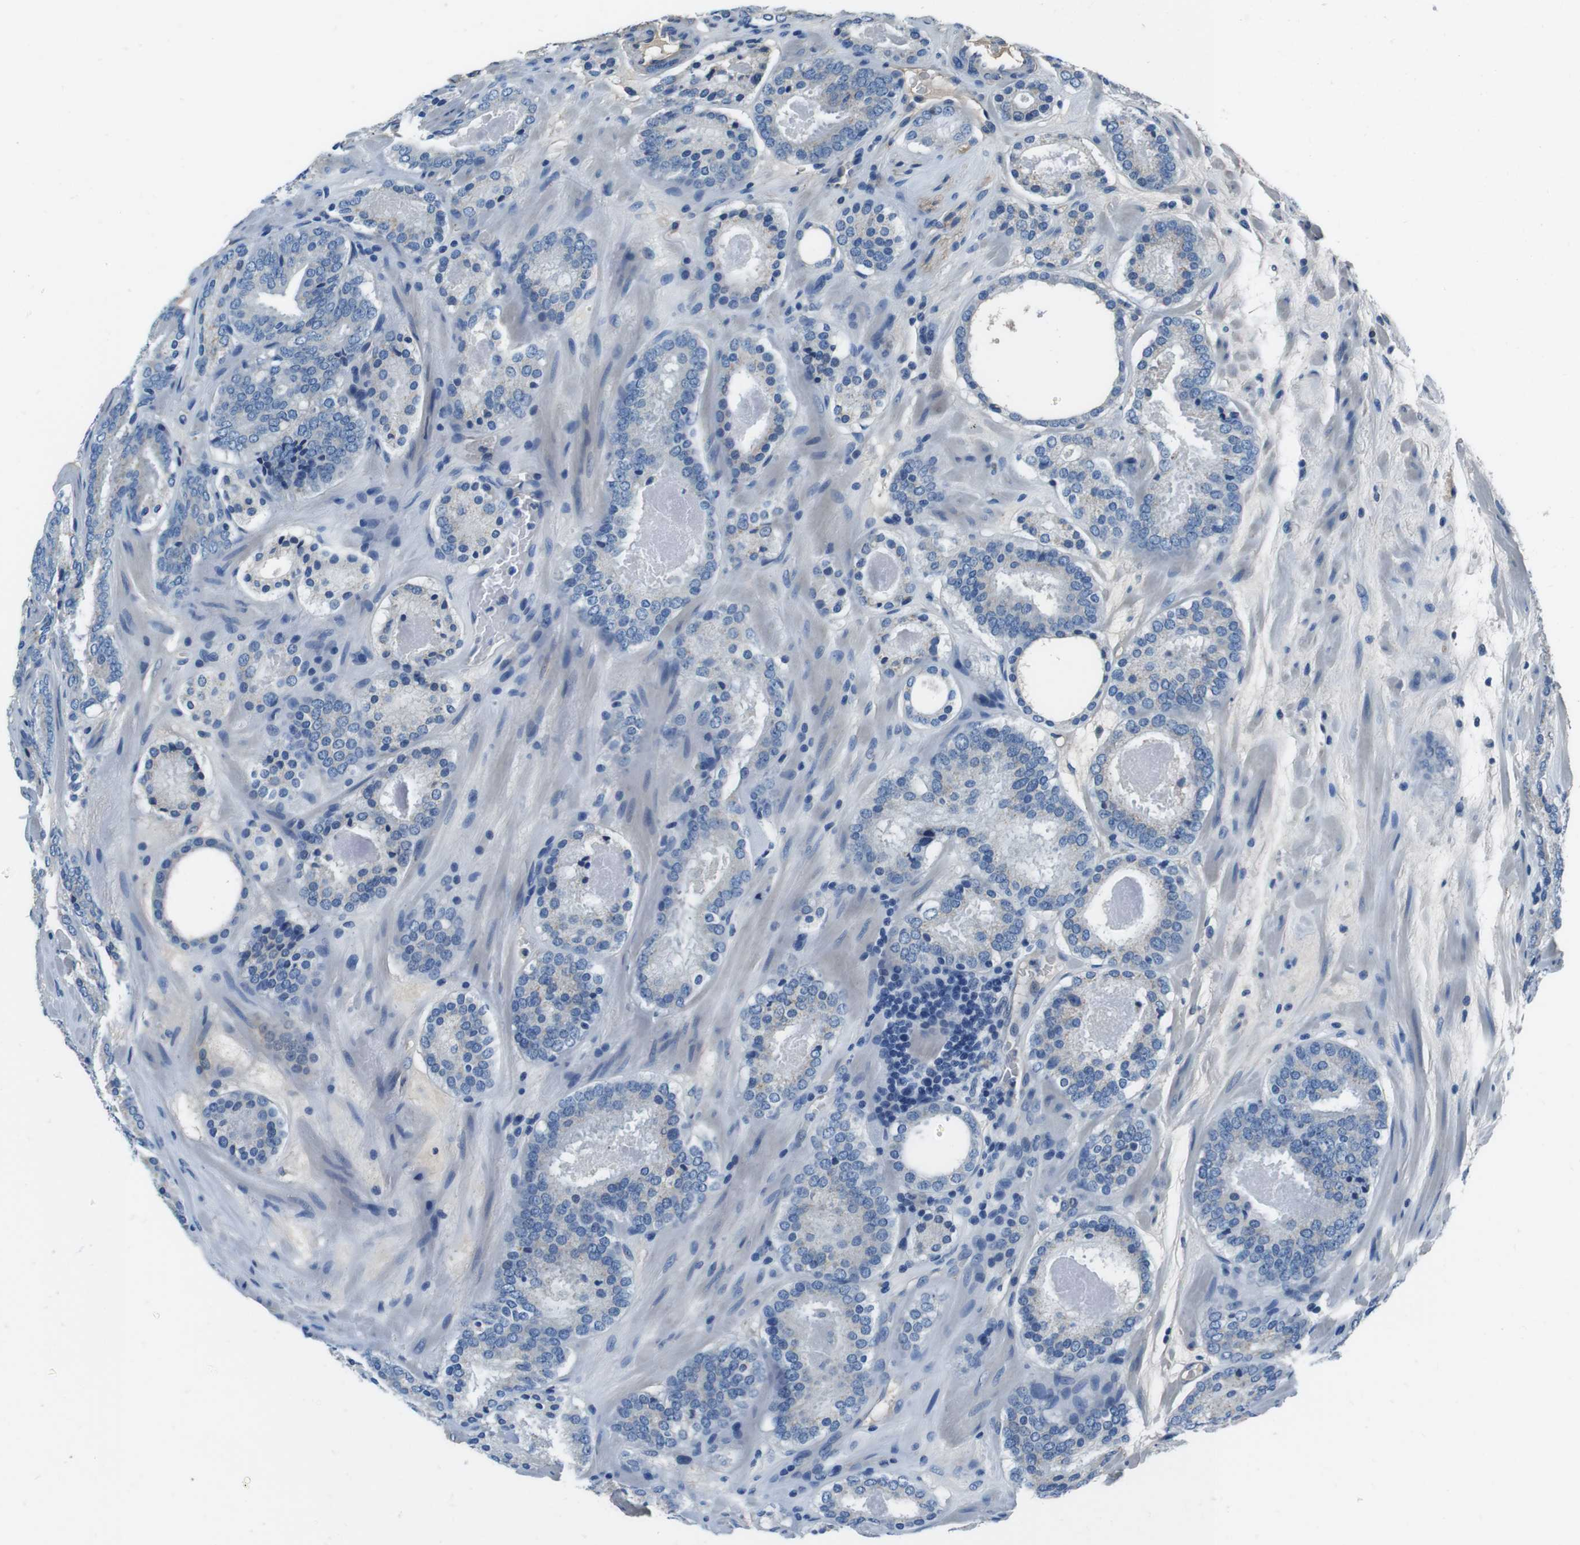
{"staining": {"intensity": "negative", "quantity": "none", "location": "none"}, "tissue": "prostate cancer", "cell_type": "Tumor cells", "image_type": "cancer", "snomed": [{"axis": "morphology", "description": "Adenocarcinoma, Low grade"}, {"axis": "topography", "description": "Prostate"}], "caption": "Immunohistochemistry (IHC) of human prostate adenocarcinoma (low-grade) exhibits no expression in tumor cells.", "gene": "CASQ1", "patient": {"sex": "male", "age": 69}}